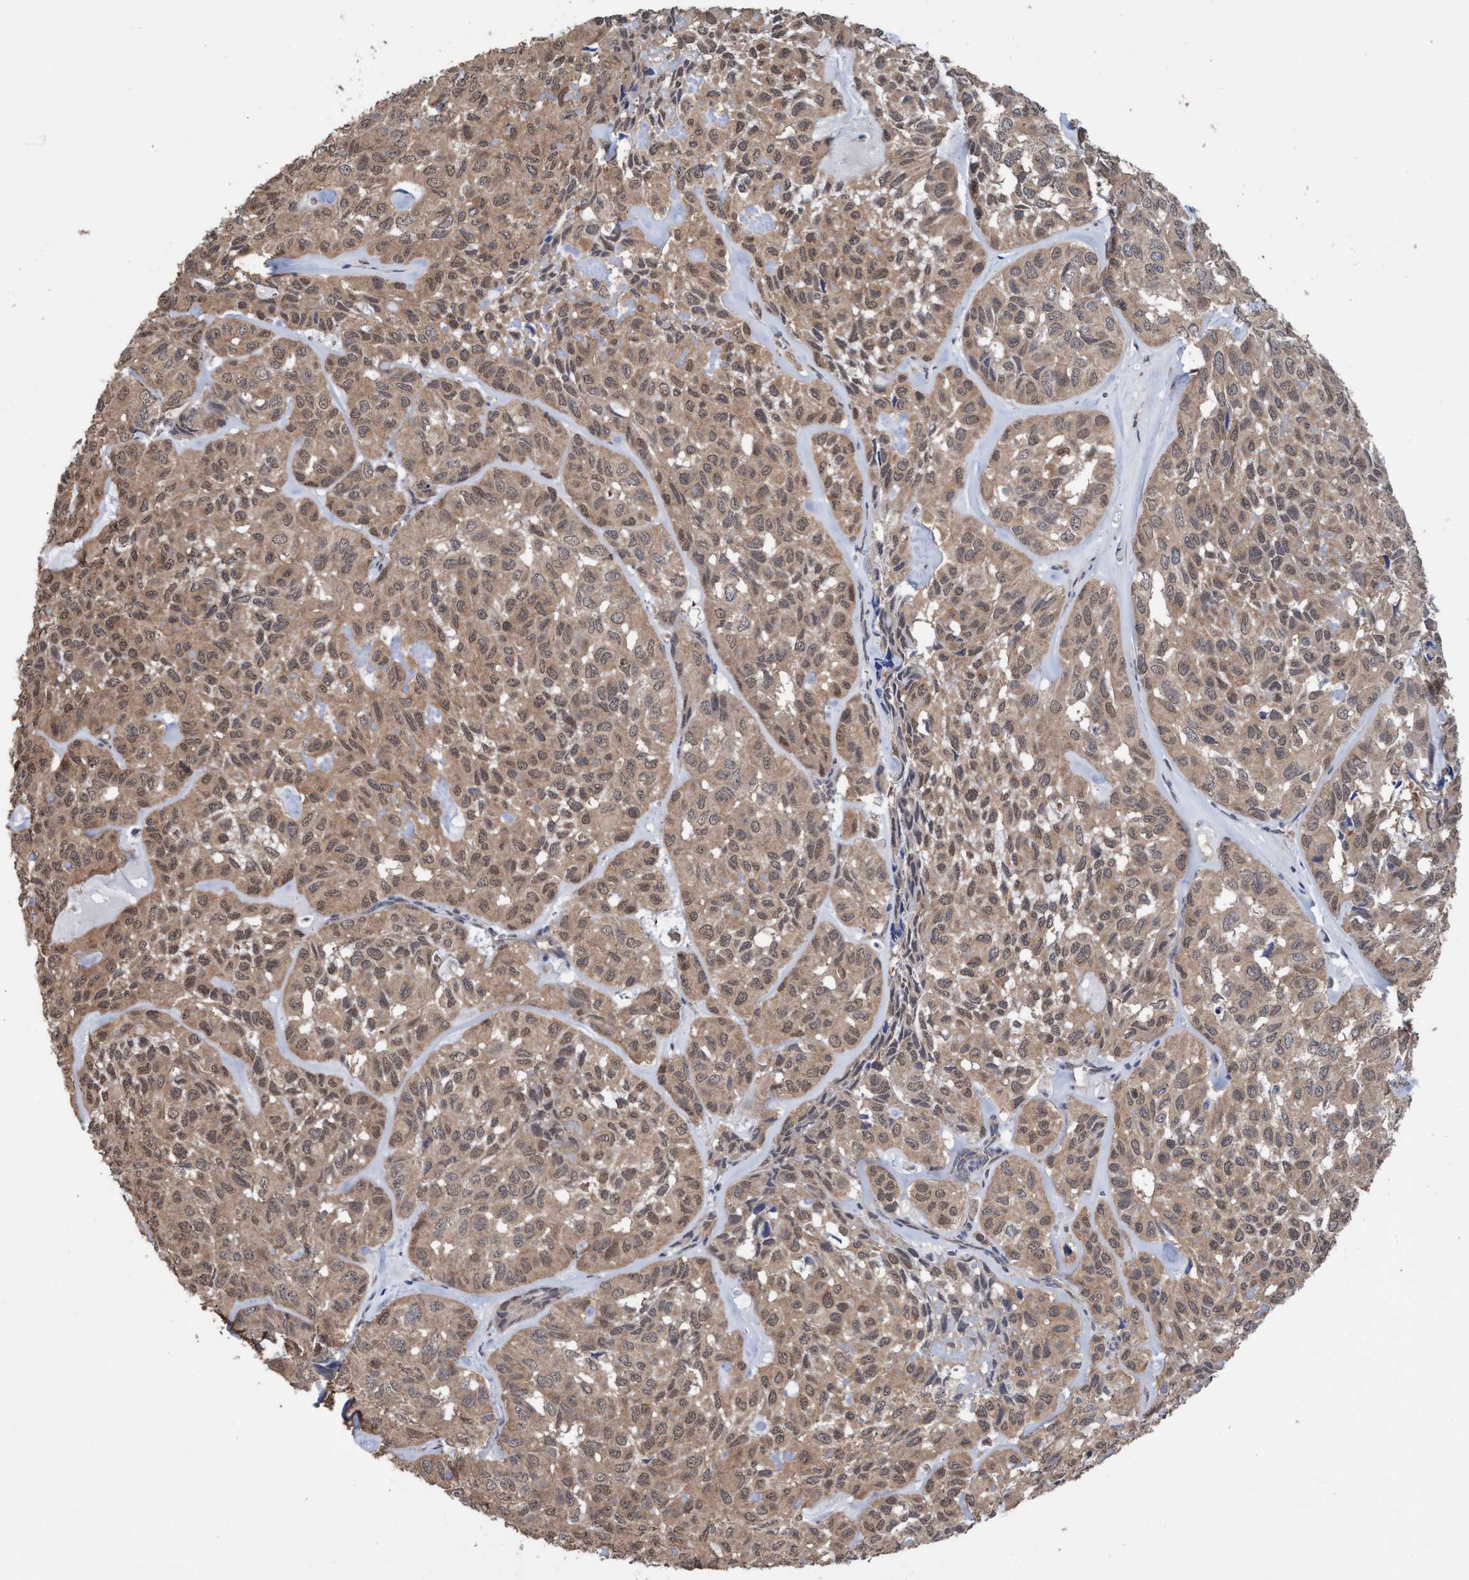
{"staining": {"intensity": "weak", "quantity": ">75%", "location": "cytoplasmic/membranous"}, "tissue": "head and neck cancer", "cell_type": "Tumor cells", "image_type": "cancer", "snomed": [{"axis": "morphology", "description": "Adenocarcinoma, NOS"}, {"axis": "topography", "description": "Salivary gland, NOS"}, {"axis": "topography", "description": "Head-Neck"}], "caption": "Protein analysis of head and neck adenocarcinoma tissue exhibits weak cytoplasmic/membranous staining in approximately >75% of tumor cells.", "gene": "GLOD4", "patient": {"sex": "female", "age": 76}}